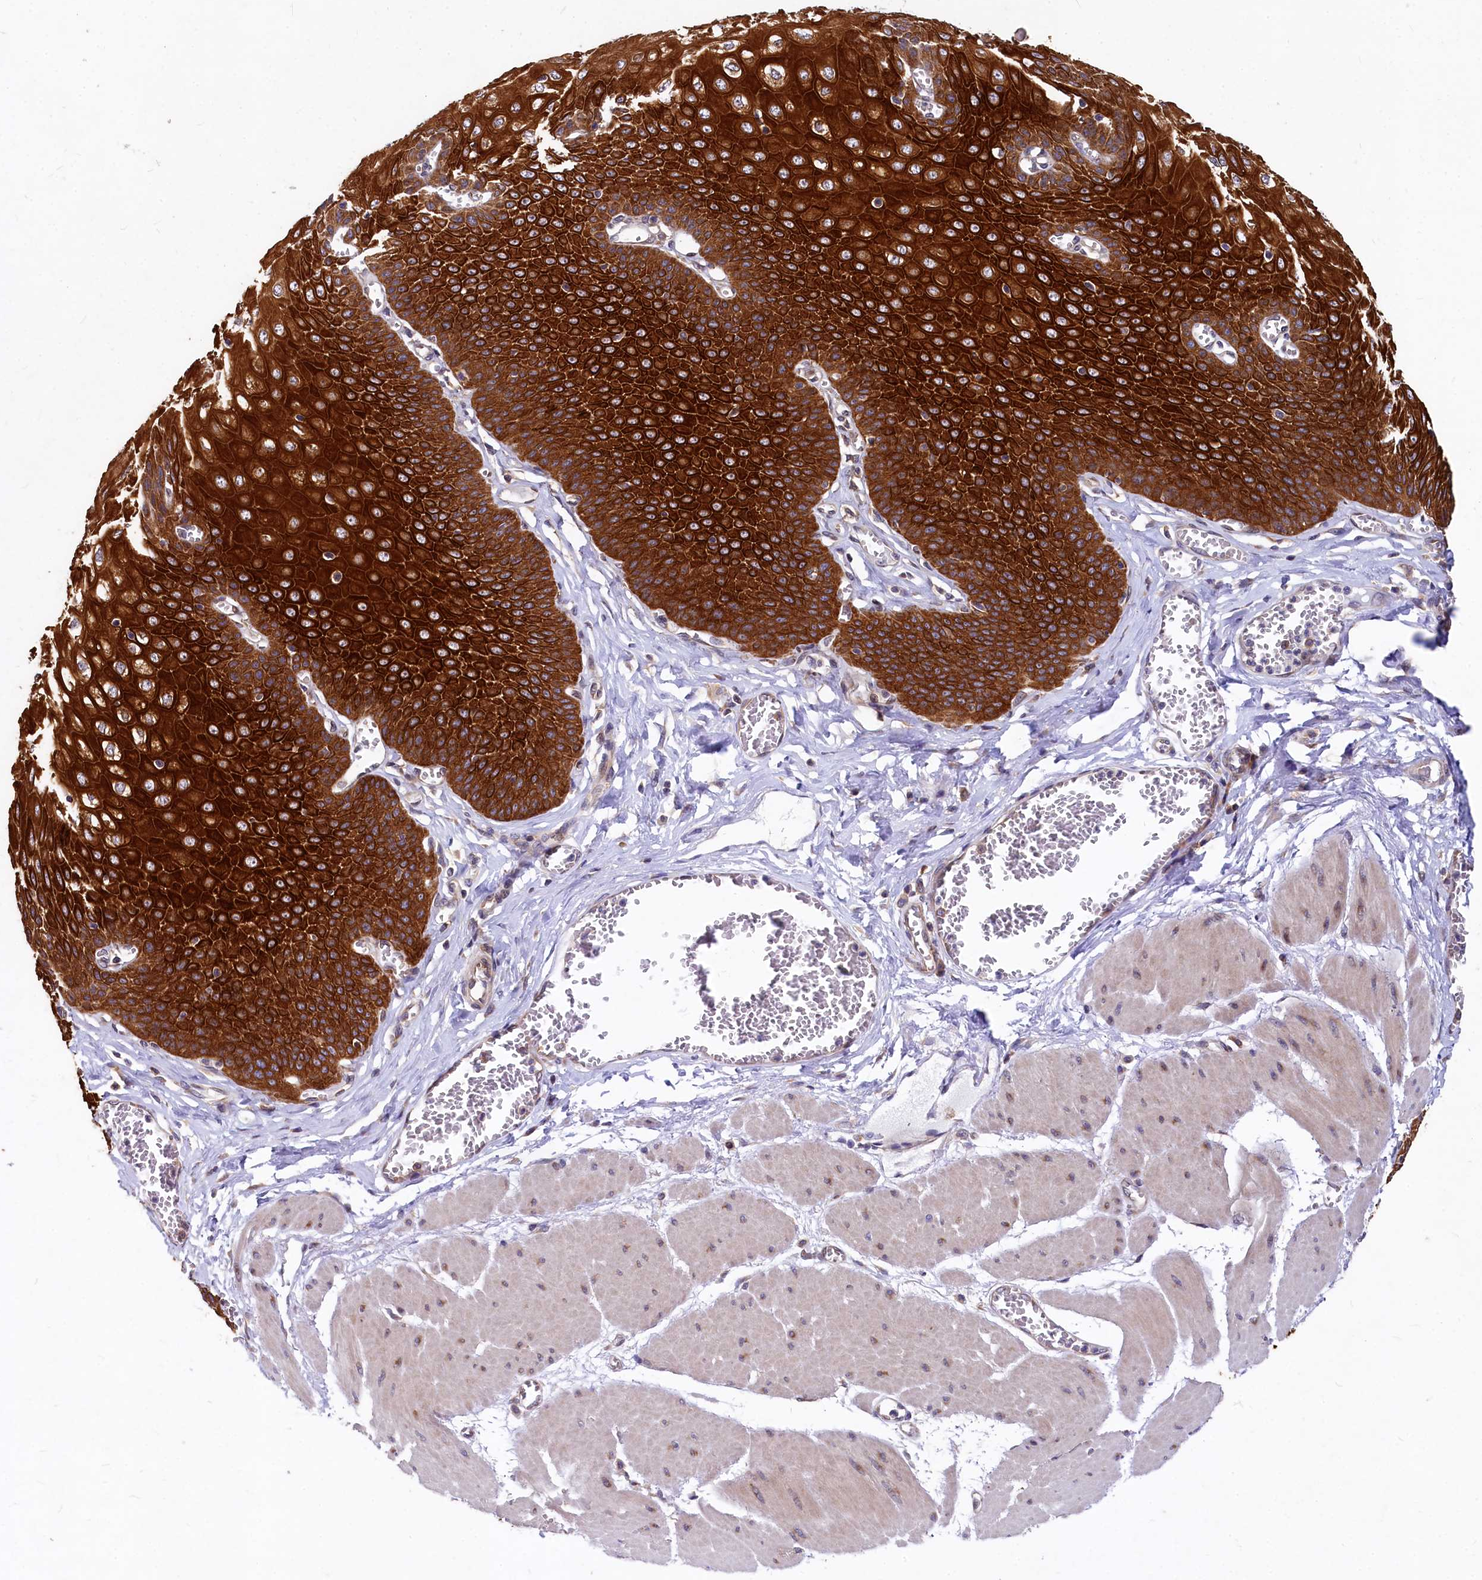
{"staining": {"intensity": "strong", "quantity": ">75%", "location": "cytoplasmic/membranous"}, "tissue": "esophagus", "cell_type": "Squamous epithelial cells", "image_type": "normal", "snomed": [{"axis": "morphology", "description": "Normal tissue, NOS"}, {"axis": "topography", "description": "Esophagus"}], "caption": "The image displays immunohistochemical staining of unremarkable esophagus. There is strong cytoplasmic/membranous positivity is identified in approximately >75% of squamous epithelial cells. (DAB (3,3'-diaminobenzidine) = brown stain, brightfield microscopy at high magnification).", "gene": "EIF2B2", "patient": {"sex": "male", "age": 60}}